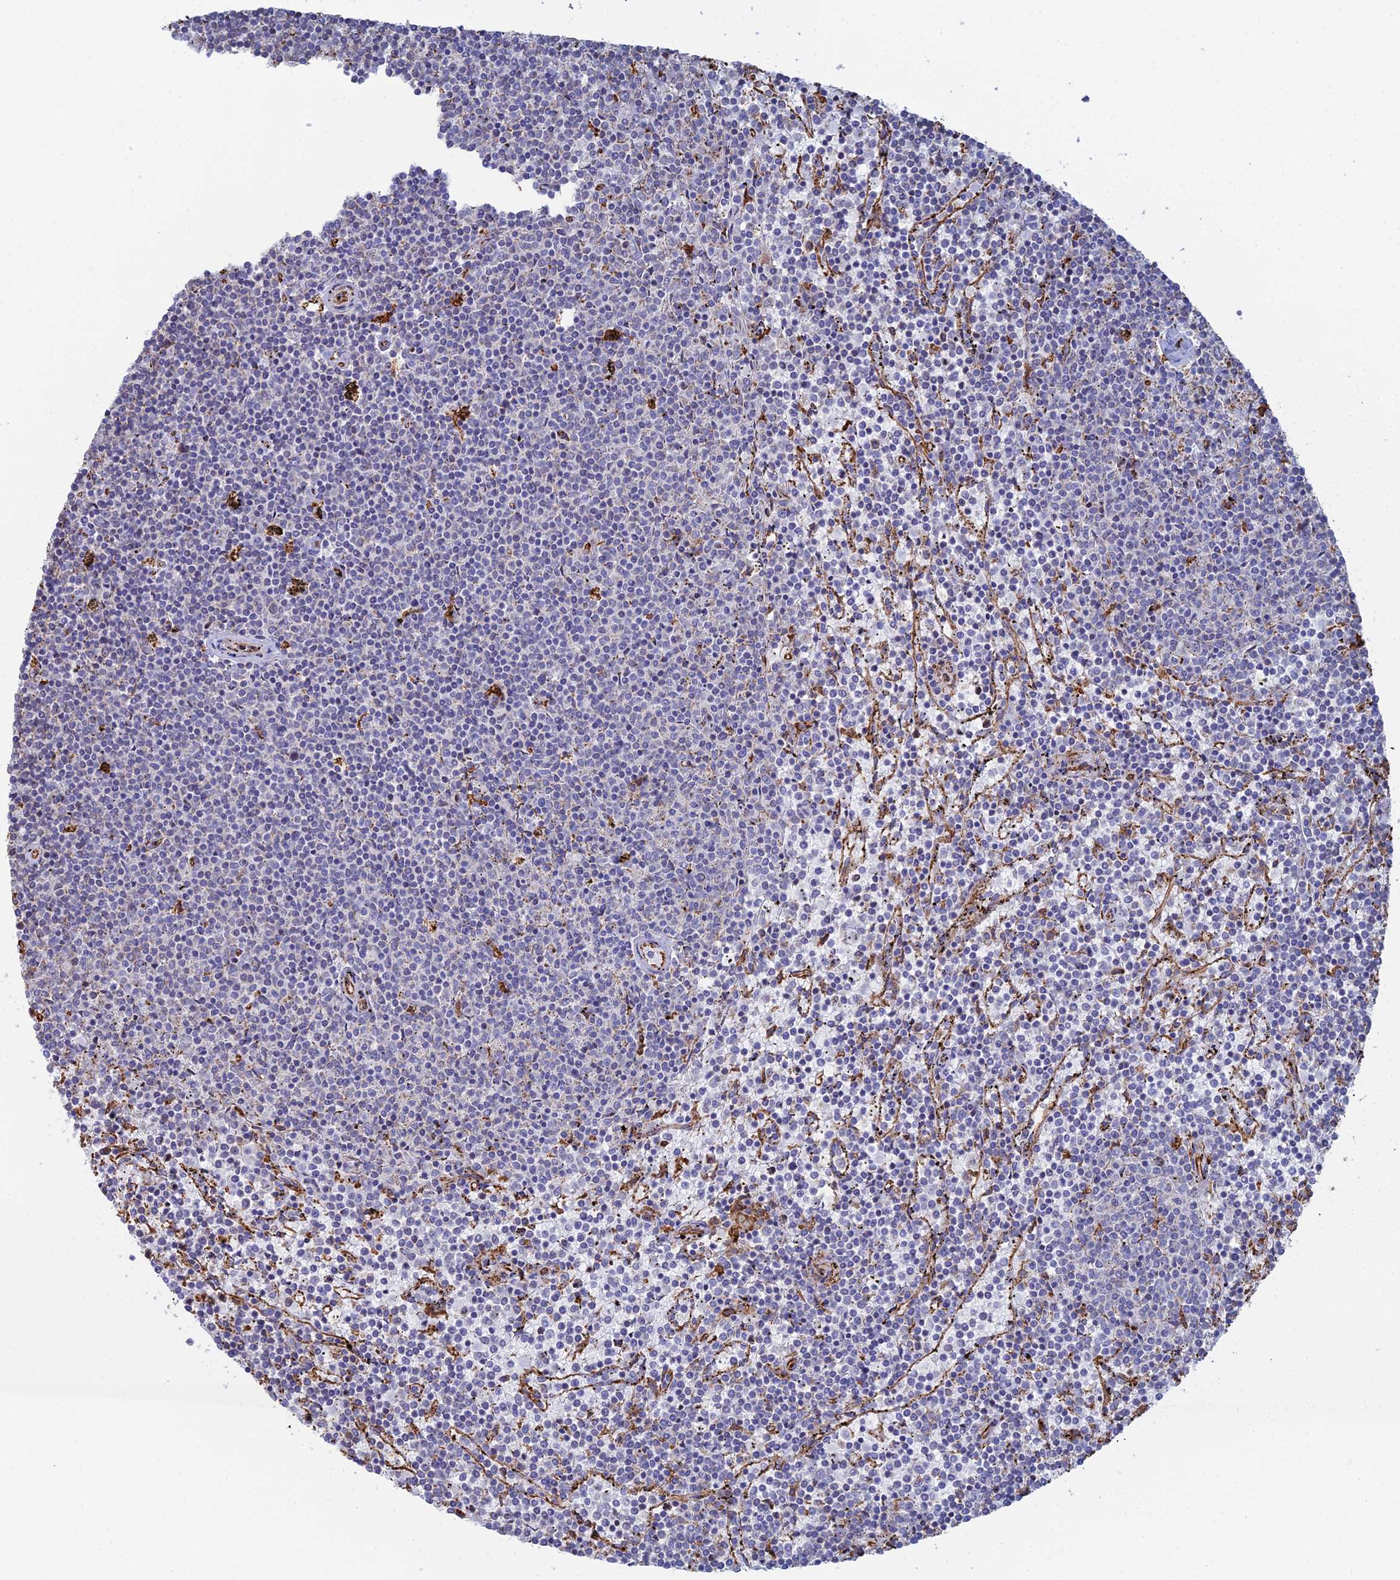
{"staining": {"intensity": "negative", "quantity": "none", "location": "none"}, "tissue": "lymphoma", "cell_type": "Tumor cells", "image_type": "cancer", "snomed": [{"axis": "morphology", "description": "Malignant lymphoma, non-Hodgkin's type, Low grade"}, {"axis": "topography", "description": "Spleen"}], "caption": "Tumor cells show no significant protein staining in lymphoma. The staining was performed using DAB to visualize the protein expression in brown, while the nuclei were stained in blue with hematoxylin (Magnification: 20x).", "gene": "CLVS2", "patient": {"sex": "female", "age": 50}}